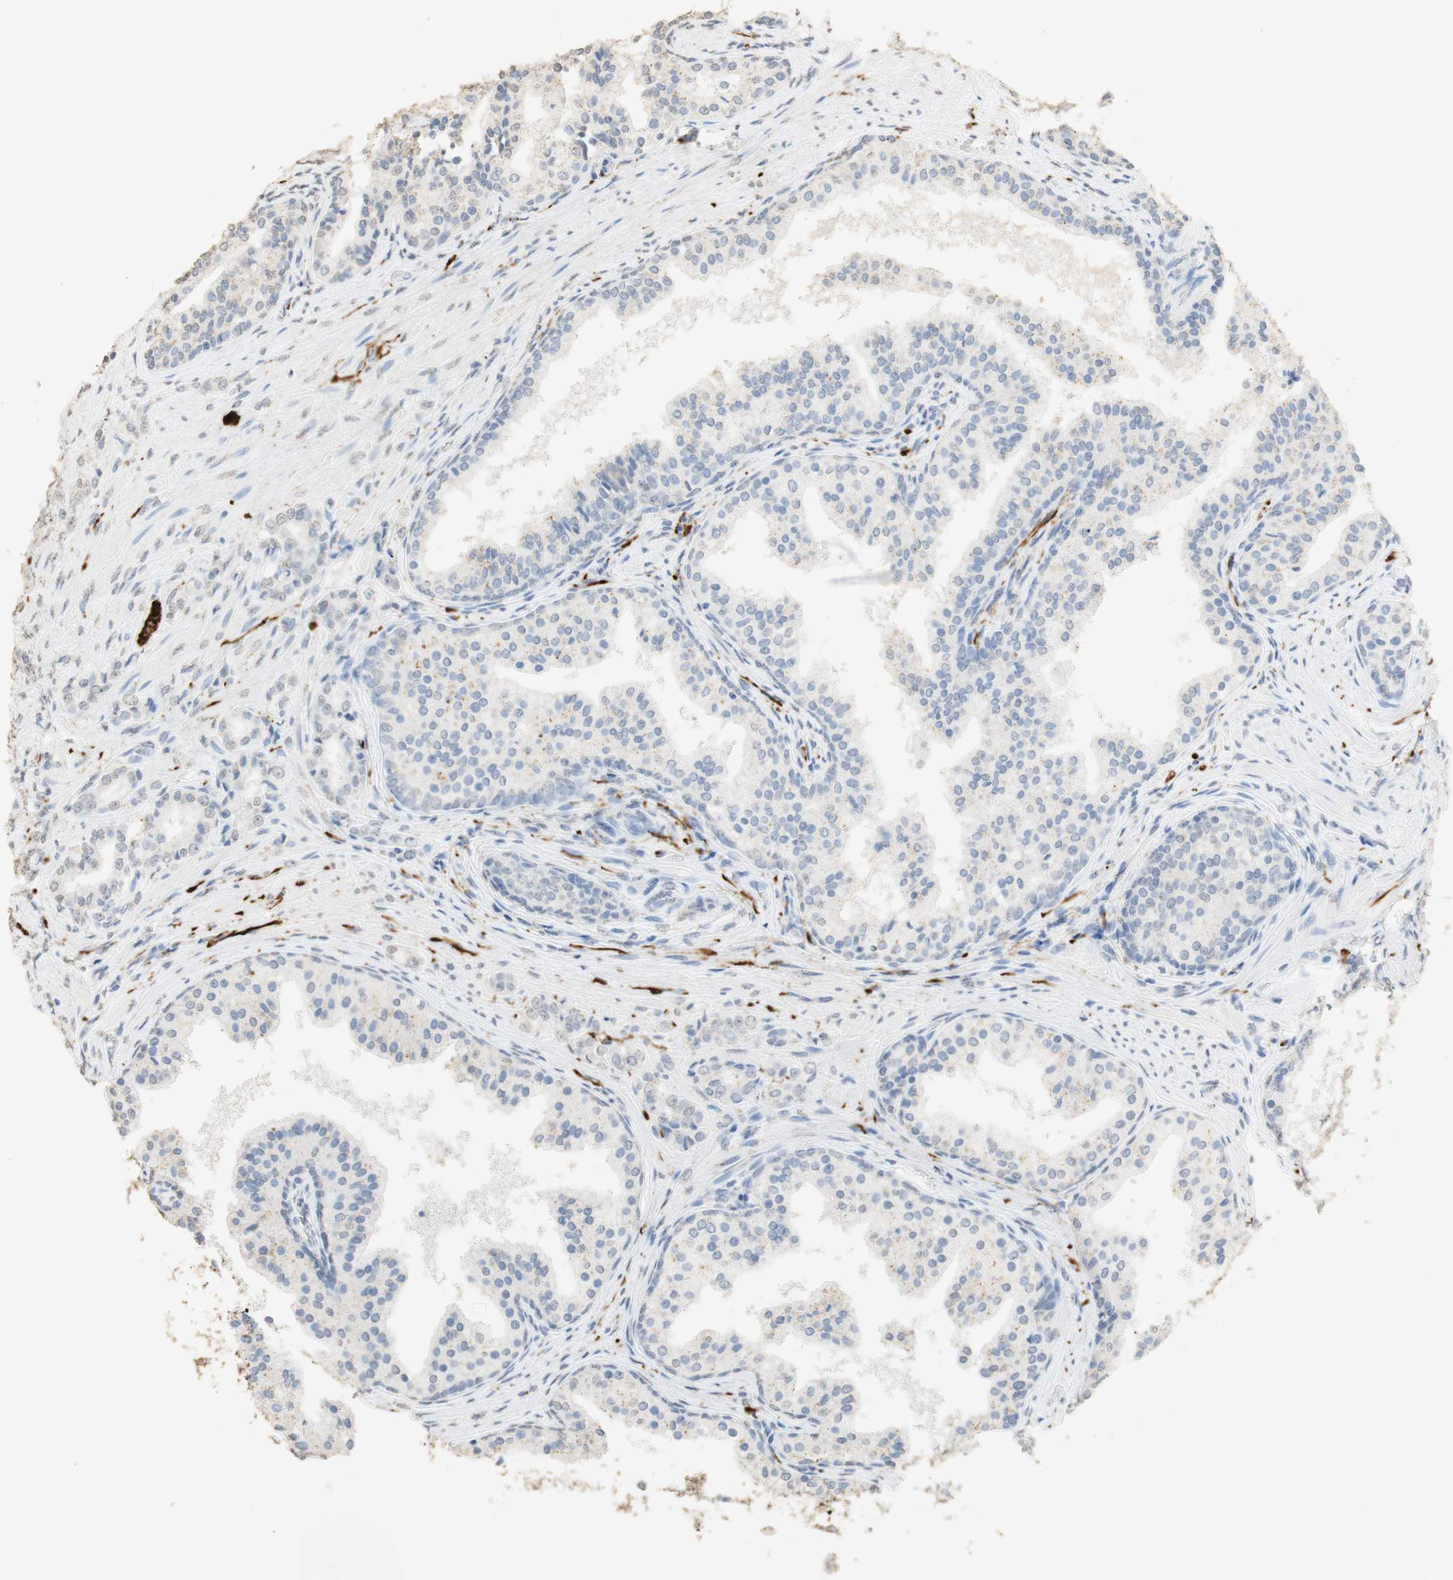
{"staining": {"intensity": "weak", "quantity": "<25%", "location": "cytoplasmic/membranous,nuclear"}, "tissue": "prostate cancer", "cell_type": "Tumor cells", "image_type": "cancer", "snomed": [{"axis": "morphology", "description": "Adenocarcinoma, Low grade"}, {"axis": "topography", "description": "Prostate"}], "caption": "Histopathology image shows no protein expression in tumor cells of prostate cancer tissue. Brightfield microscopy of immunohistochemistry (IHC) stained with DAB (3,3'-diaminobenzidine) (brown) and hematoxylin (blue), captured at high magnification.", "gene": "L1CAM", "patient": {"sex": "male", "age": 60}}